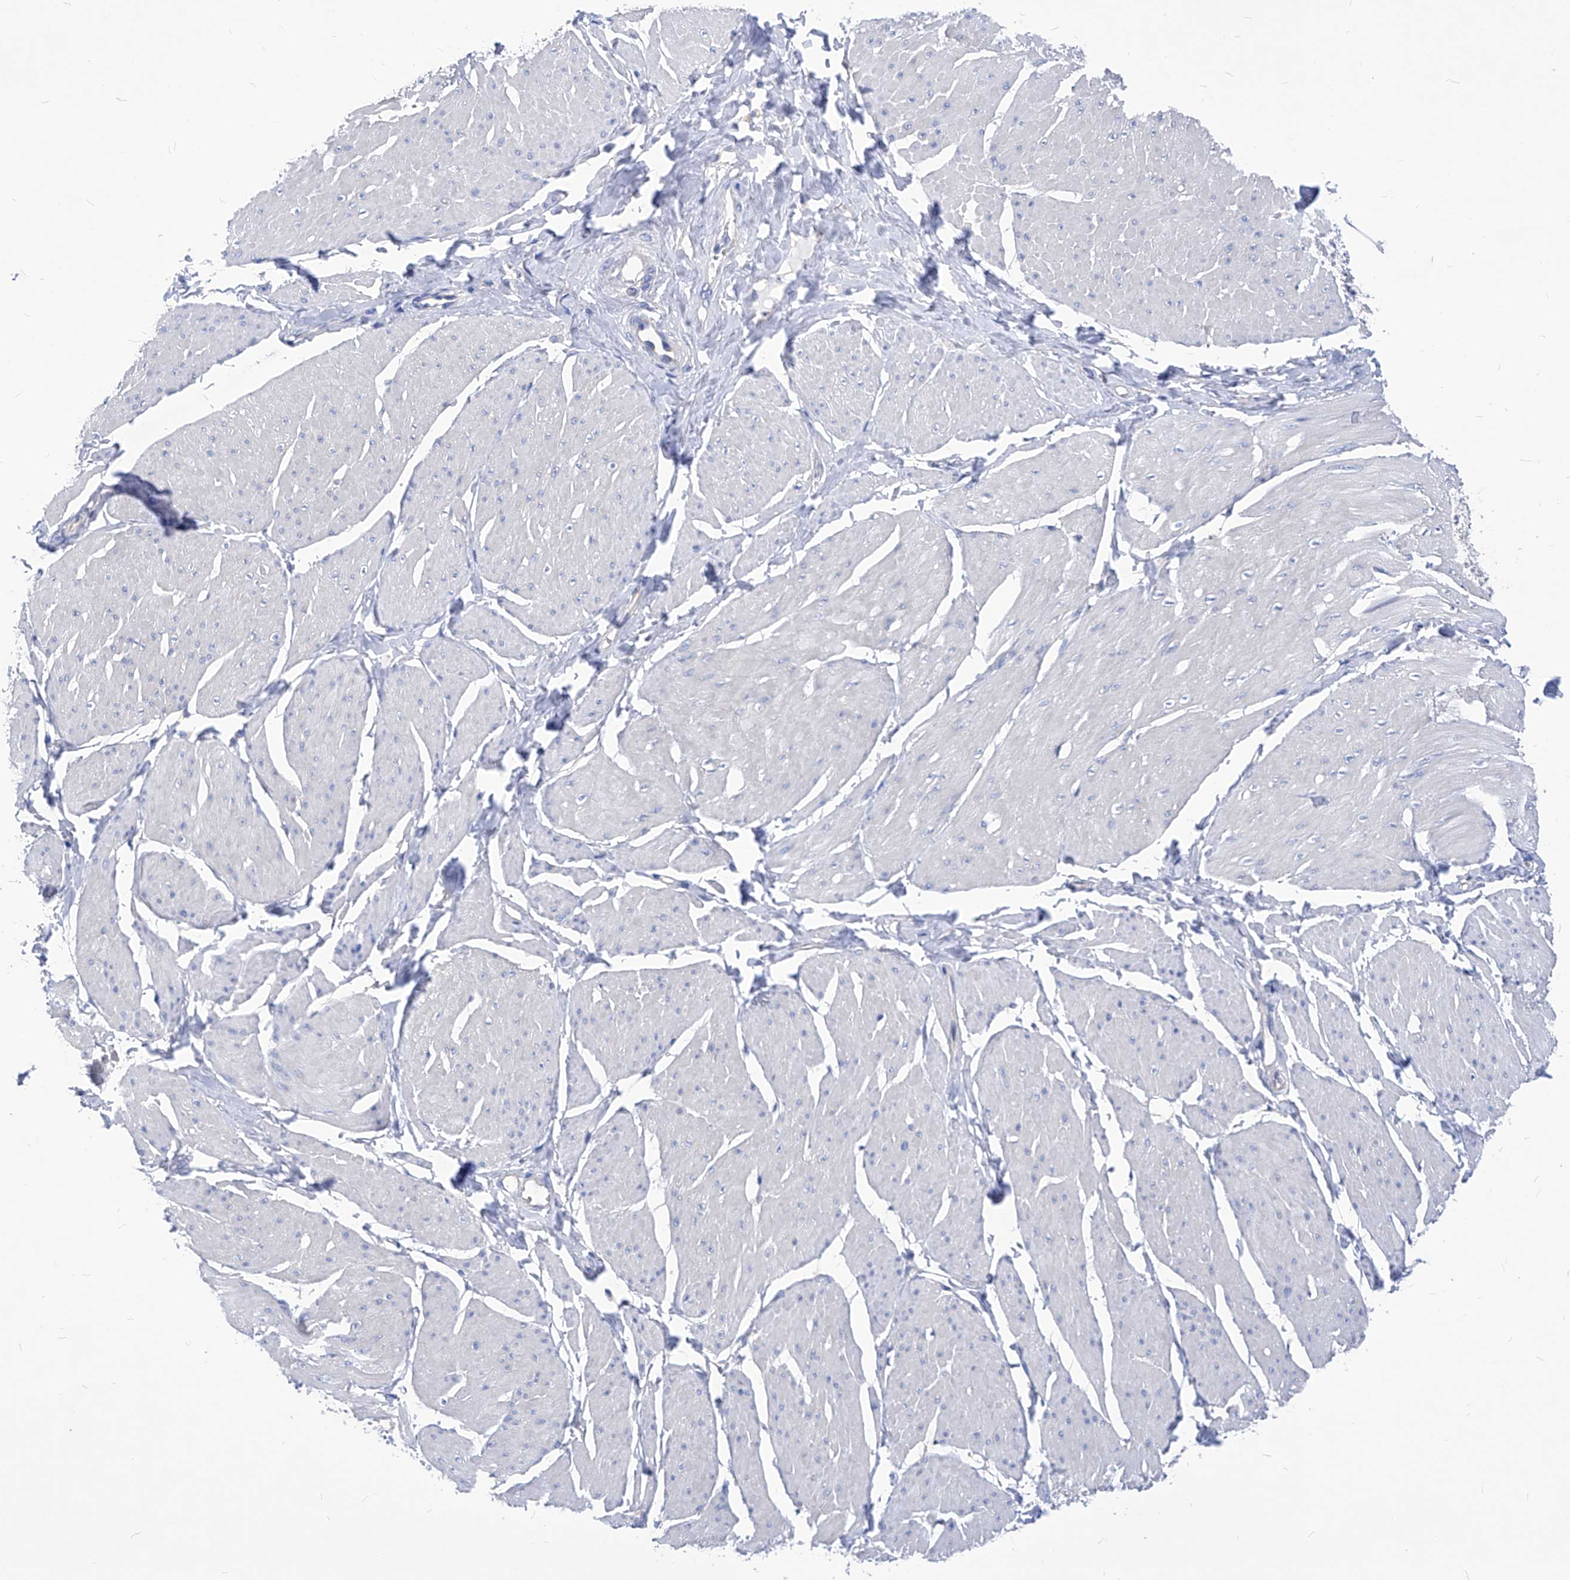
{"staining": {"intensity": "negative", "quantity": "none", "location": "none"}, "tissue": "smooth muscle", "cell_type": "Smooth muscle cells", "image_type": "normal", "snomed": [{"axis": "morphology", "description": "Urothelial carcinoma, High grade"}, {"axis": "topography", "description": "Urinary bladder"}], "caption": "IHC photomicrograph of benign human smooth muscle stained for a protein (brown), which demonstrates no positivity in smooth muscle cells. The staining was performed using DAB to visualize the protein expression in brown, while the nuclei were stained in blue with hematoxylin (Magnification: 20x).", "gene": "XPNPEP1", "patient": {"sex": "male", "age": 46}}